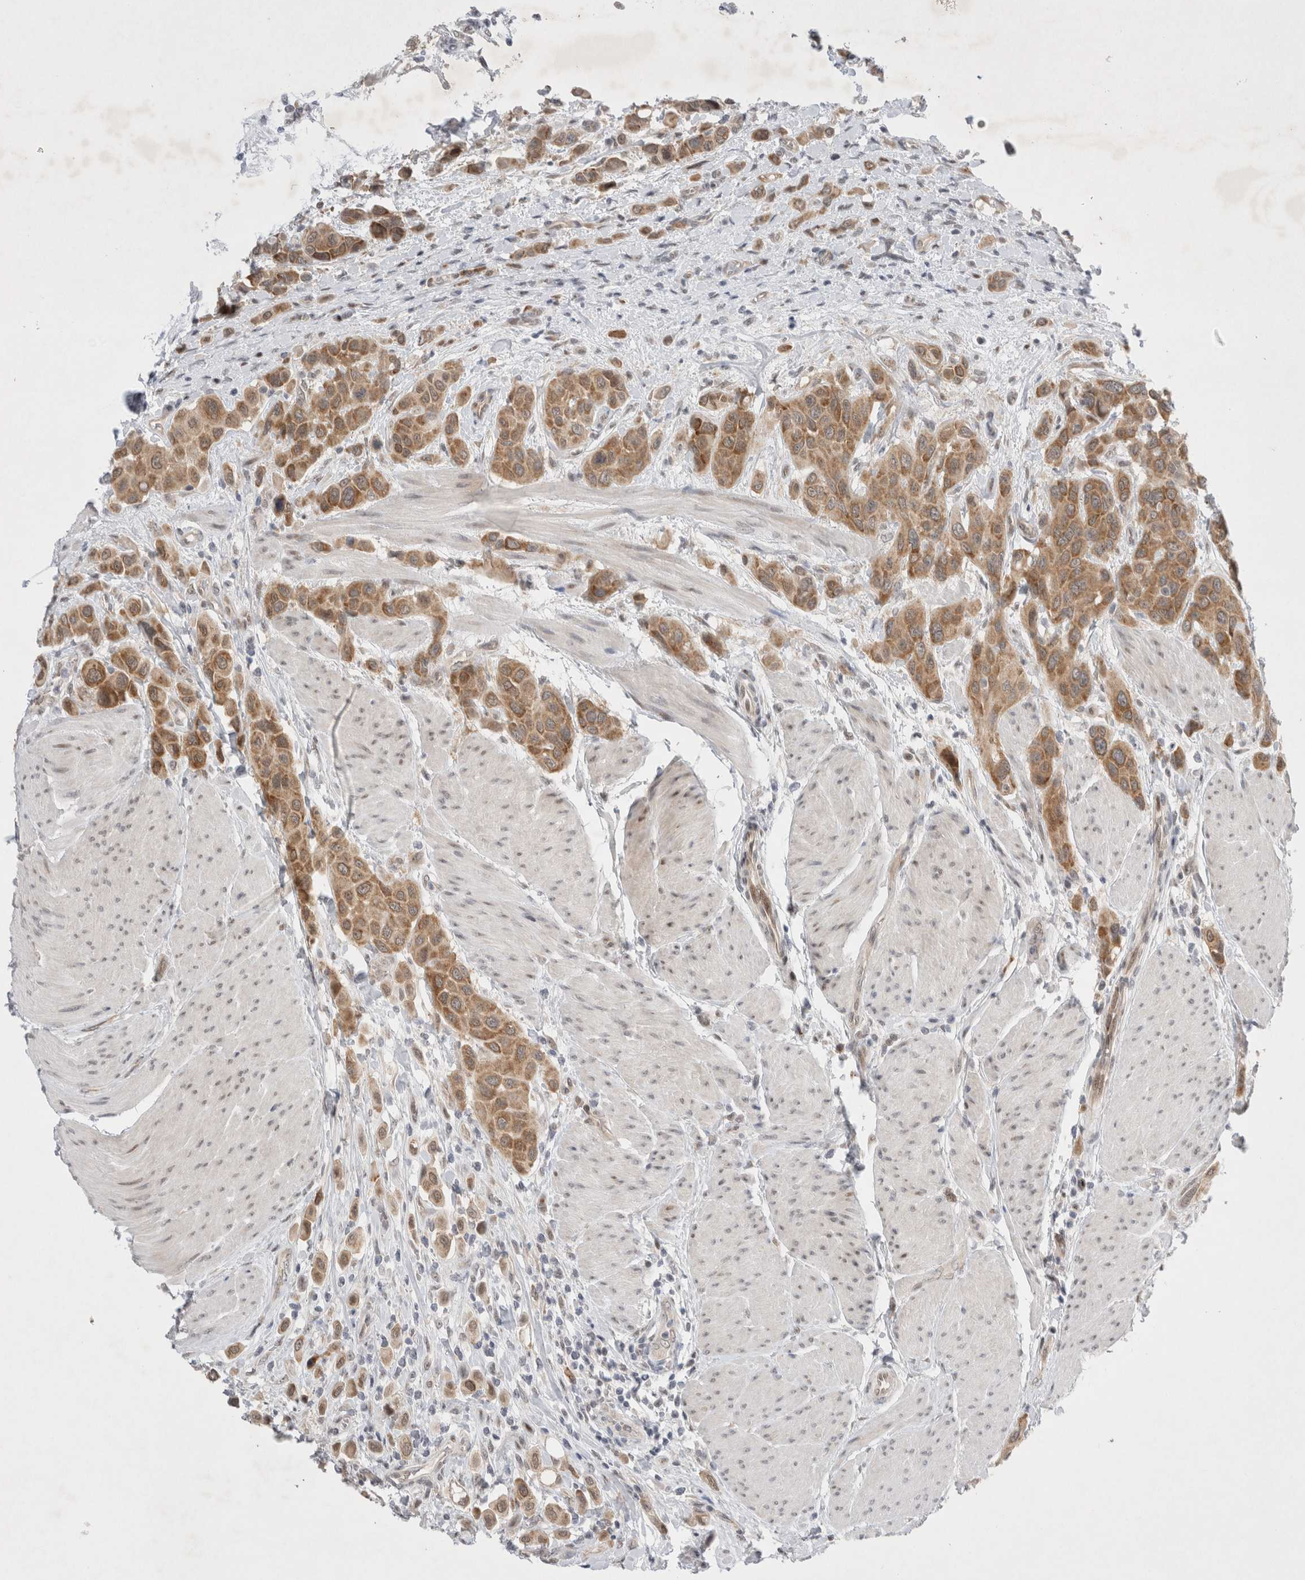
{"staining": {"intensity": "moderate", "quantity": ">75%", "location": "cytoplasmic/membranous"}, "tissue": "urothelial cancer", "cell_type": "Tumor cells", "image_type": "cancer", "snomed": [{"axis": "morphology", "description": "Urothelial carcinoma, High grade"}, {"axis": "topography", "description": "Urinary bladder"}], "caption": "Tumor cells display medium levels of moderate cytoplasmic/membranous expression in approximately >75% of cells in human urothelial carcinoma (high-grade).", "gene": "WIPF2", "patient": {"sex": "male", "age": 50}}